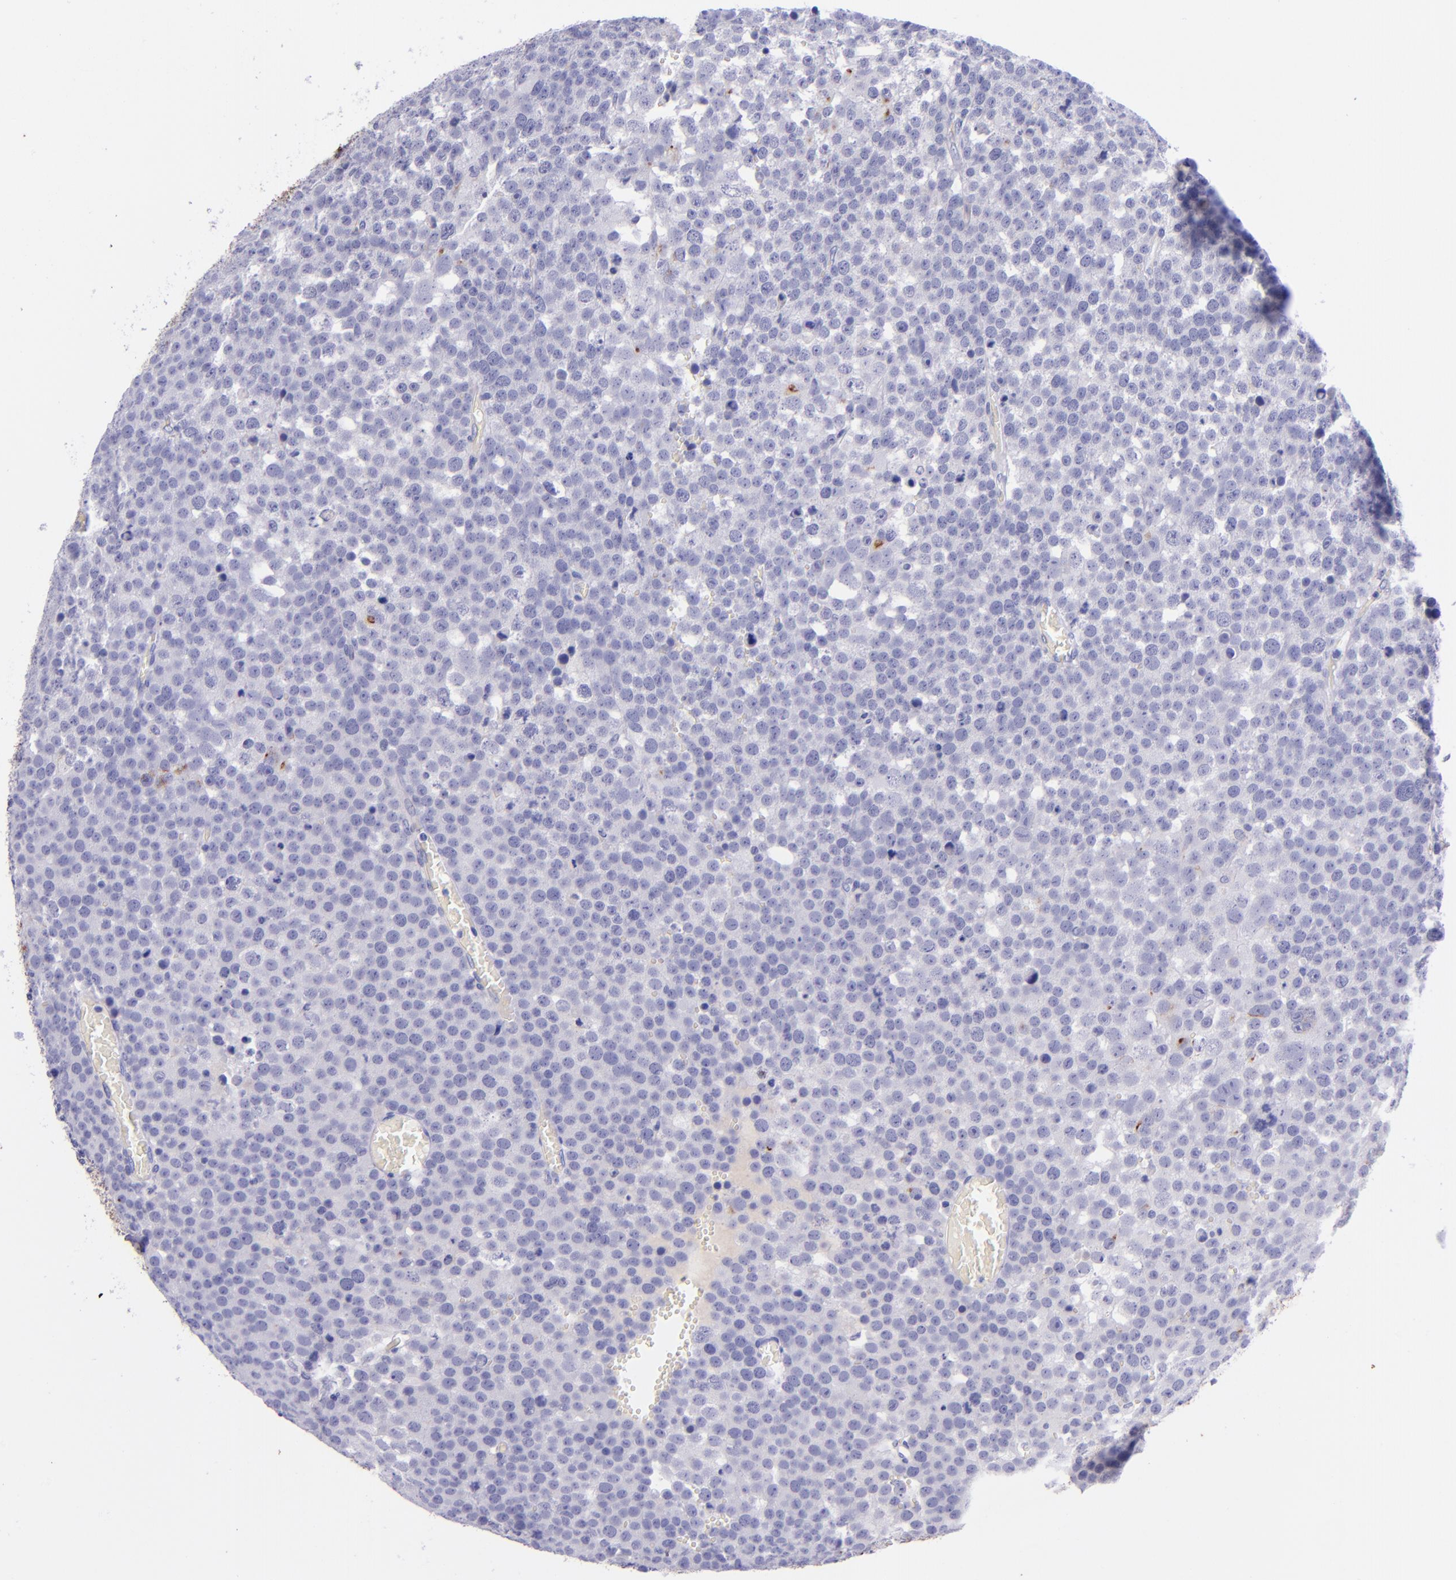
{"staining": {"intensity": "negative", "quantity": "none", "location": "none"}, "tissue": "testis cancer", "cell_type": "Tumor cells", "image_type": "cancer", "snomed": [{"axis": "morphology", "description": "Seminoma, NOS"}, {"axis": "topography", "description": "Testis"}], "caption": "Immunohistochemistry image of neoplastic tissue: human testis cancer (seminoma) stained with DAB (3,3'-diaminobenzidine) shows no significant protein positivity in tumor cells.", "gene": "KRT4", "patient": {"sex": "male", "age": 71}}